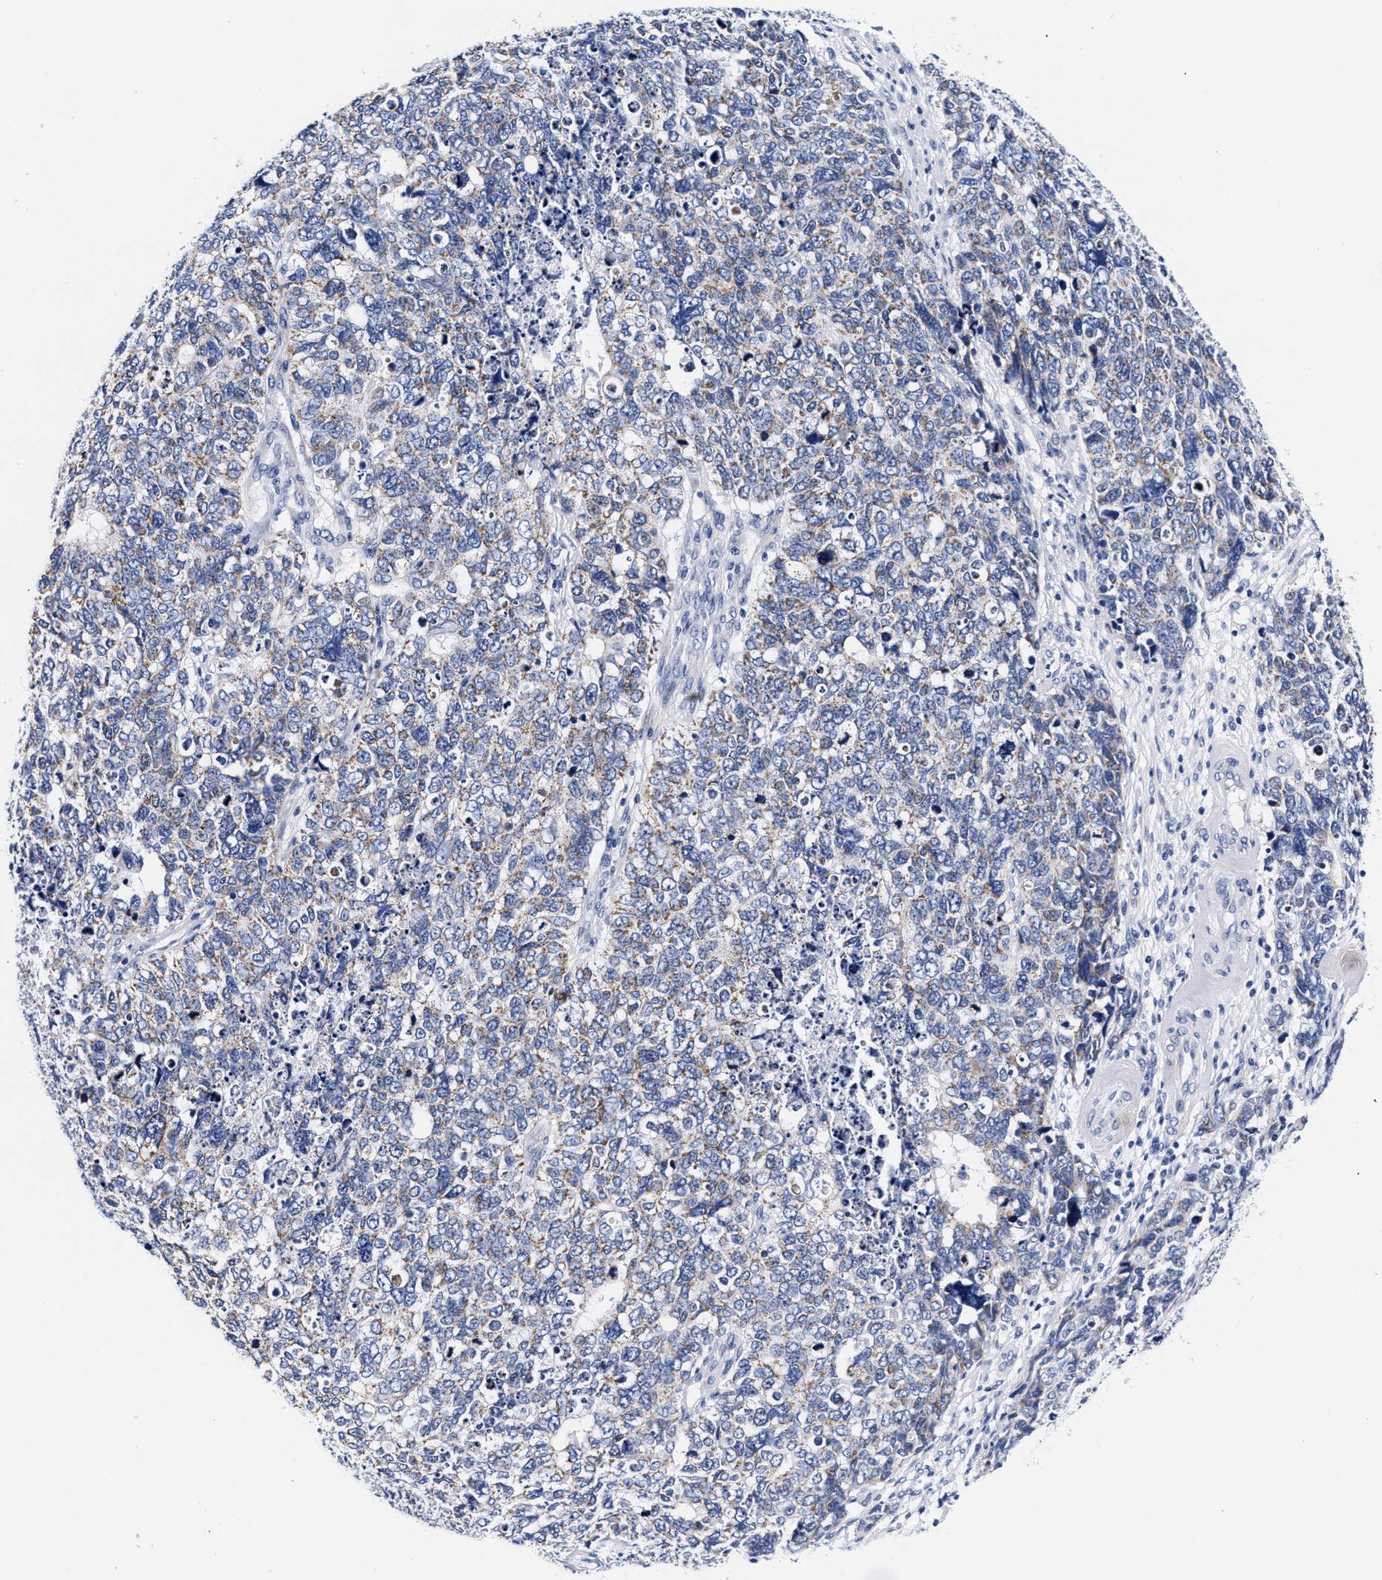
{"staining": {"intensity": "weak", "quantity": ">75%", "location": "cytoplasmic/membranous"}, "tissue": "cervical cancer", "cell_type": "Tumor cells", "image_type": "cancer", "snomed": [{"axis": "morphology", "description": "Squamous cell carcinoma, NOS"}, {"axis": "topography", "description": "Cervix"}], "caption": "Squamous cell carcinoma (cervical) tissue shows weak cytoplasmic/membranous staining in about >75% of tumor cells, visualized by immunohistochemistry. (Brightfield microscopy of DAB IHC at high magnification).", "gene": "RAB3B", "patient": {"sex": "female", "age": 63}}